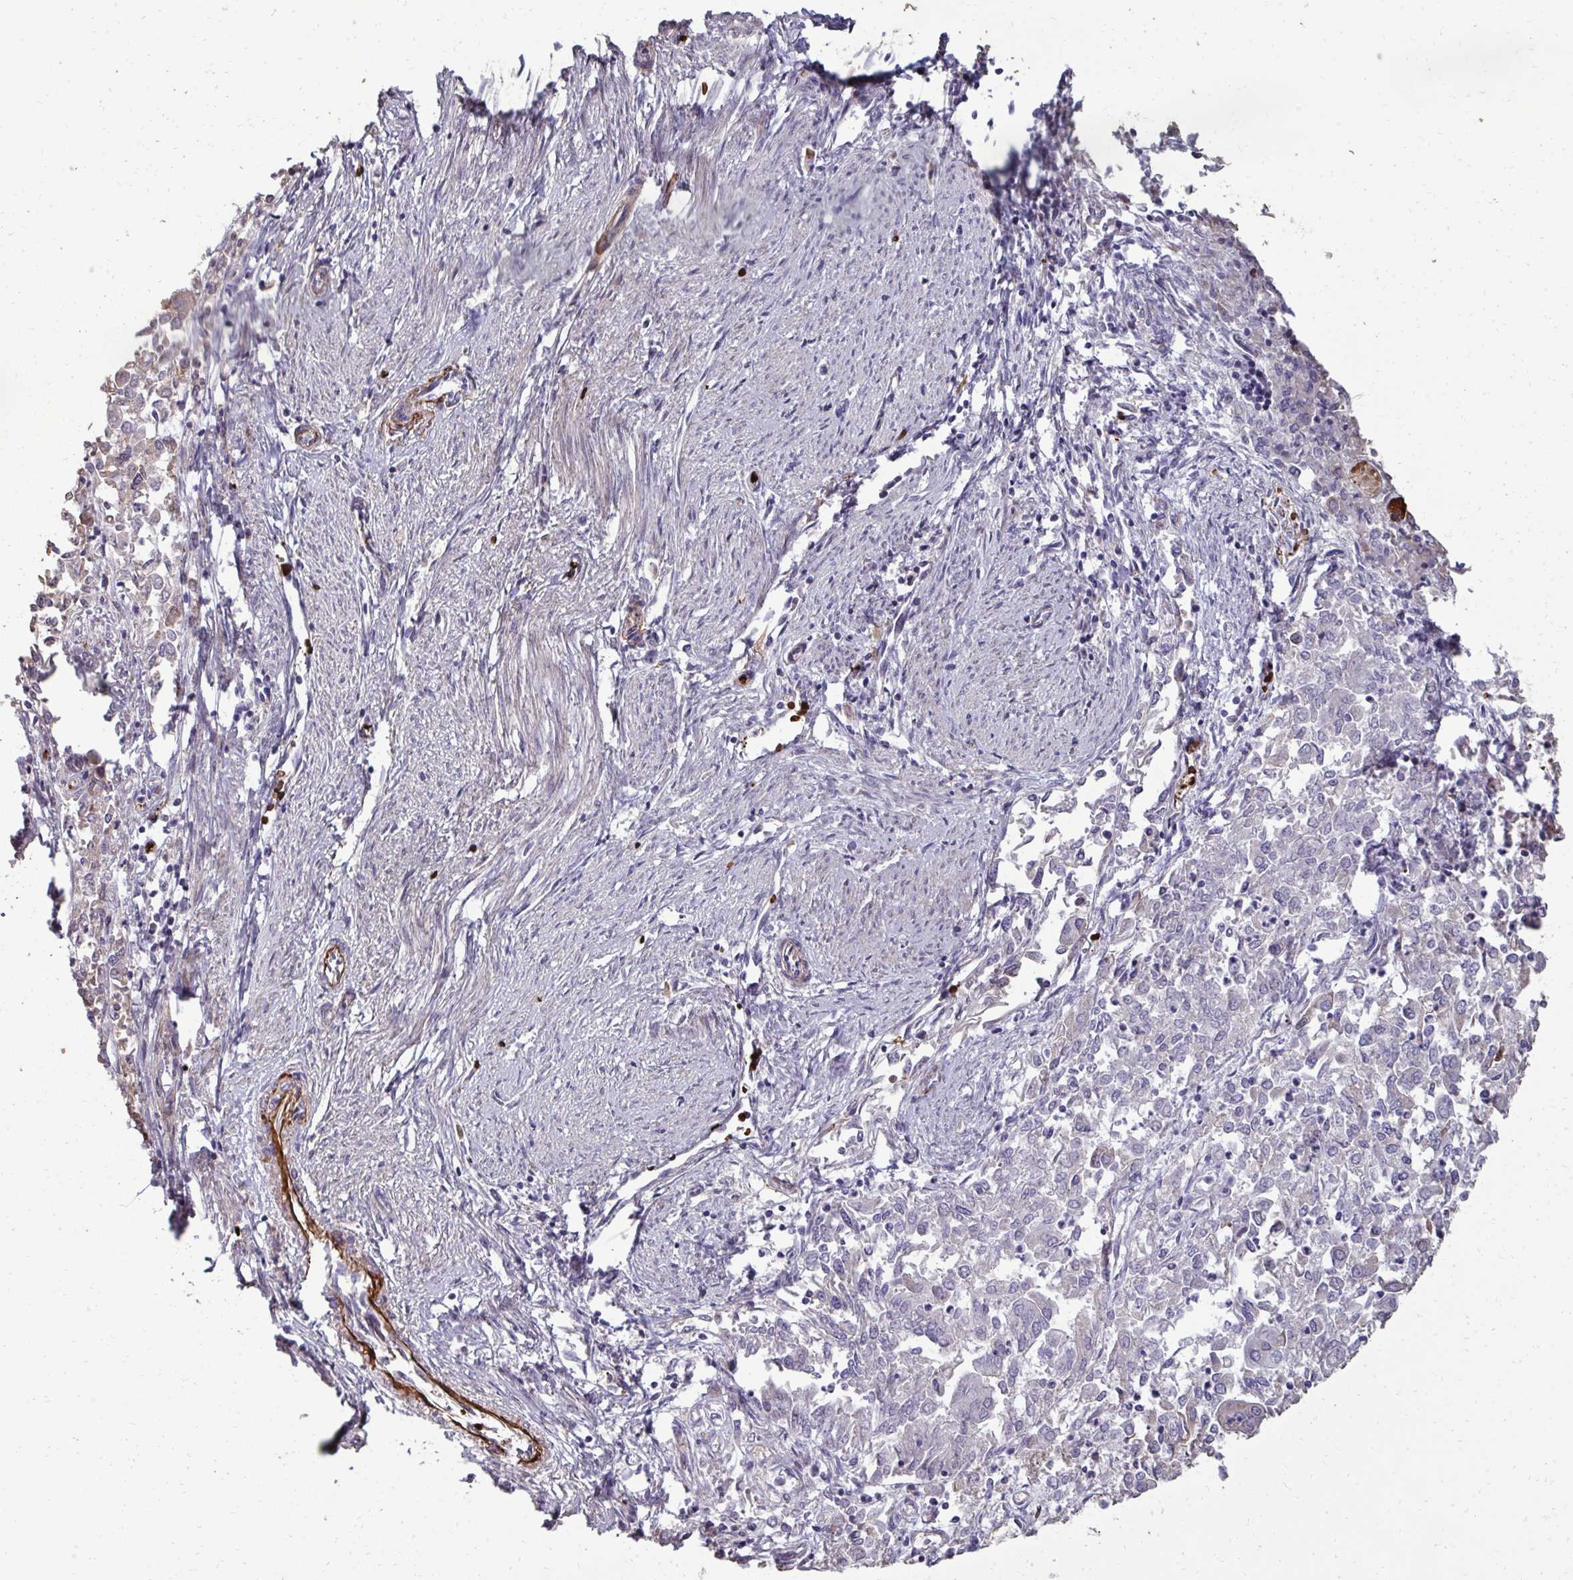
{"staining": {"intensity": "negative", "quantity": "none", "location": "none"}, "tissue": "endometrial cancer", "cell_type": "Tumor cells", "image_type": "cancer", "snomed": [{"axis": "morphology", "description": "Adenocarcinoma, NOS"}, {"axis": "topography", "description": "Endometrium"}], "caption": "This is an immunohistochemistry (IHC) photomicrograph of human endometrial cancer. There is no expression in tumor cells.", "gene": "FIBCD1", "patient": {"sex": "female", "age": 57}}